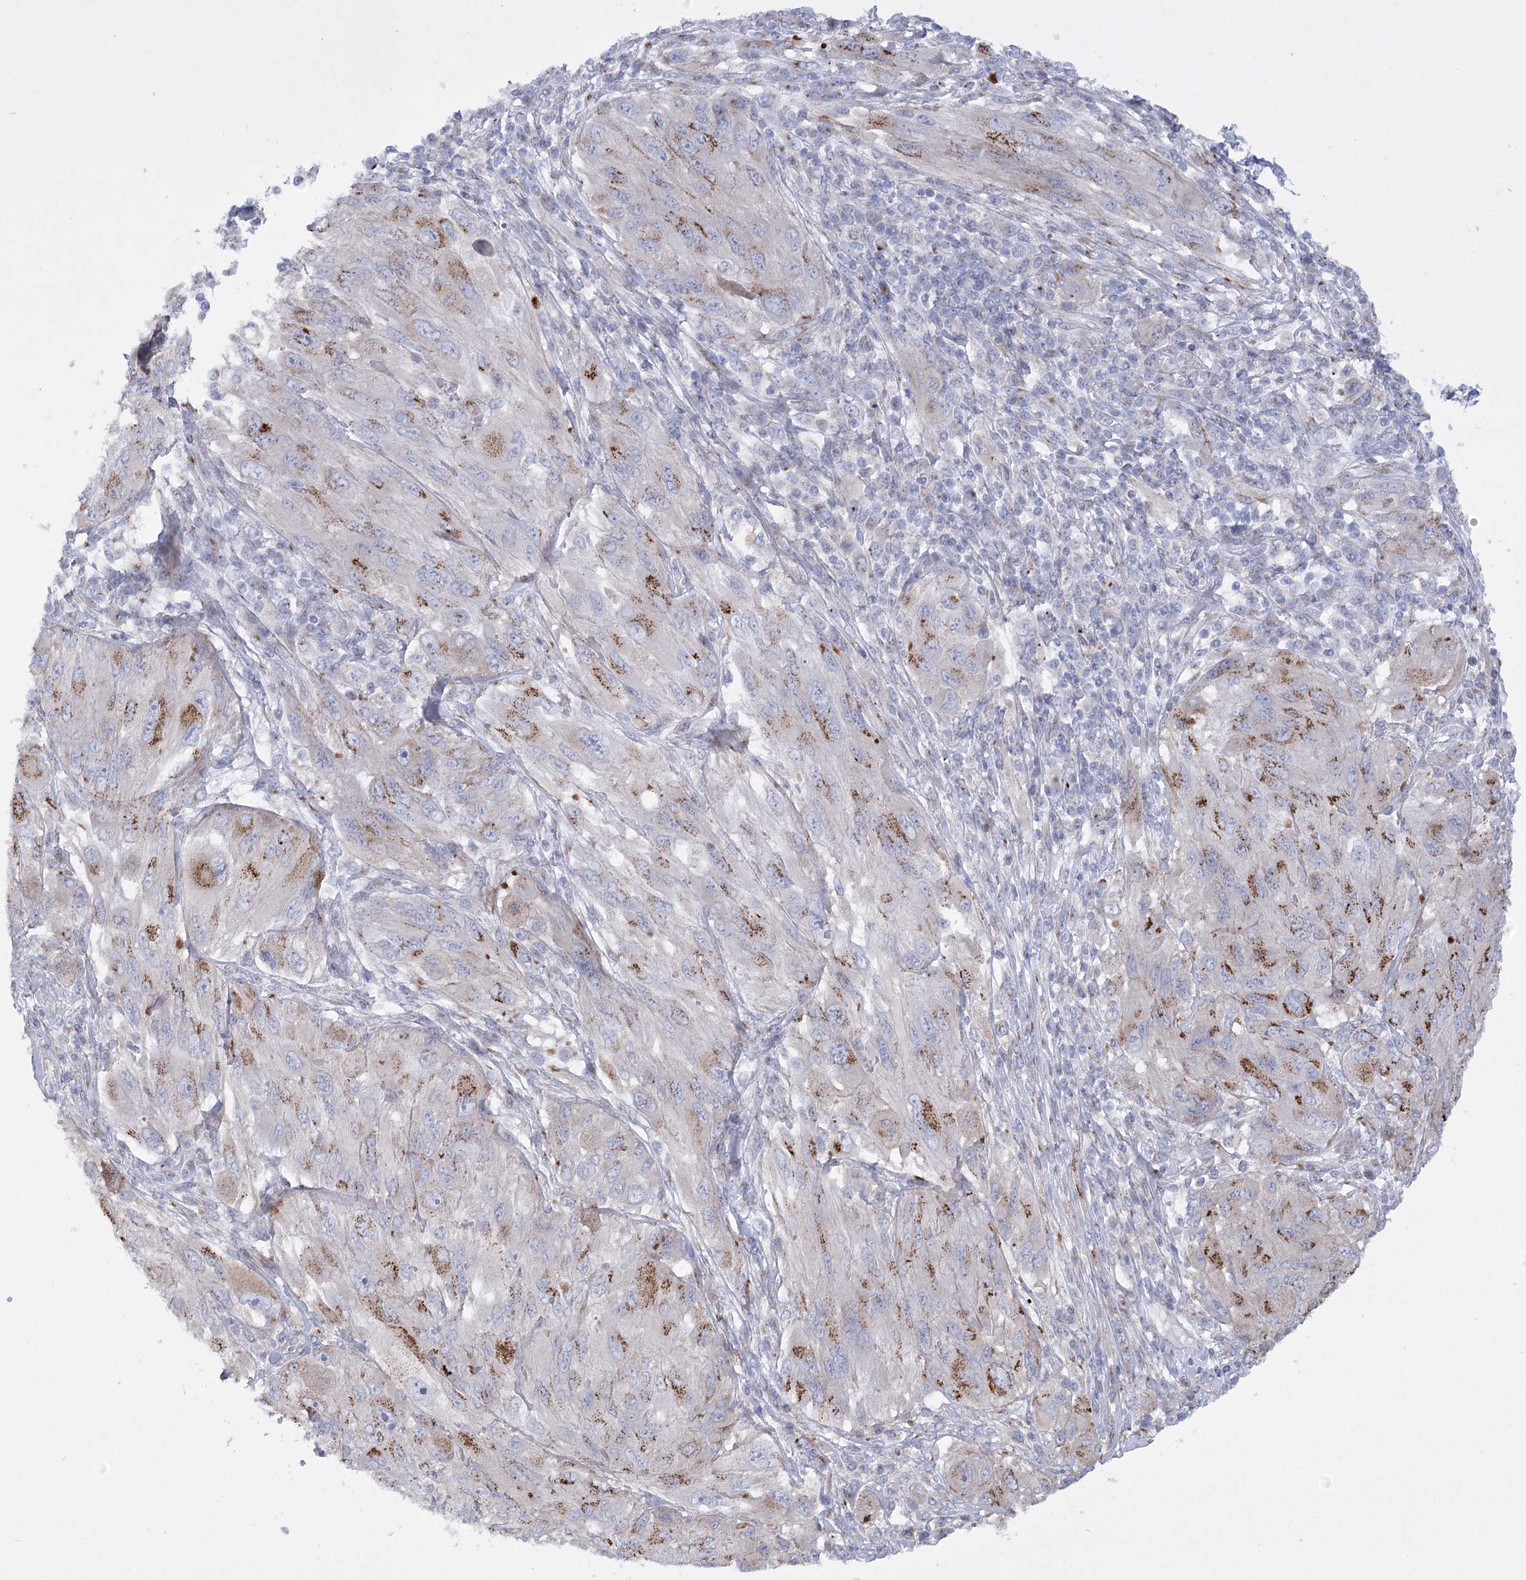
{"staining": {"intensity": "moderate", "quantity": ">75%", "location": "cytoplasmic/membranous"}, "tissue": "melanoma", "cell_type": "Tumor cells", "image_type": "cancer", "snomed": [{"axis": "morphology", "description": "Malignant melanoma, NOS"}, {"axis": "topography", "description": "Skin"}], "caption": "The histopathology image demonstrates immunohistochemical staining of malignant melanoma. There is moderate cytoplasmic/membranous positivity is identified in about >75% of tumor cells.", "gene": "NME7", "patient": {"sex": "female", "age": 91}}